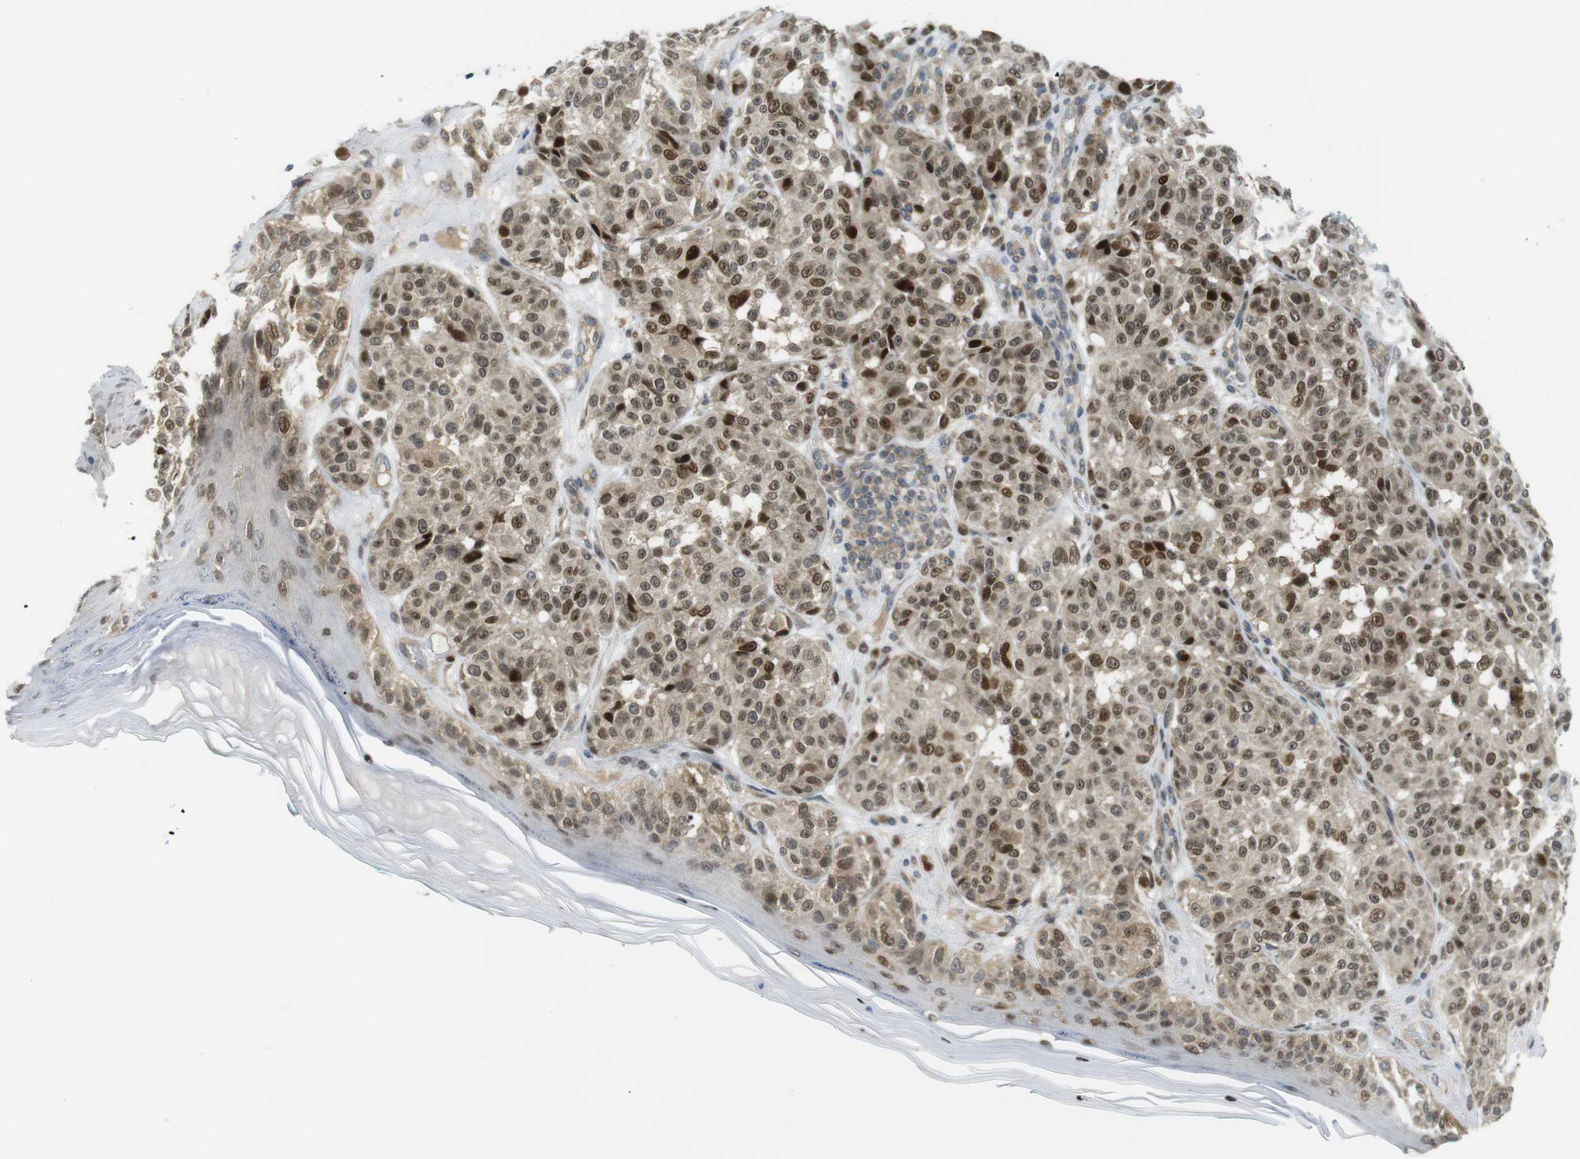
{"staining": {"intensity": "moderate", "quantity": ">75%", "location": "cytoplasmic/membranous,nuclear"}, "tissue": "melanoma", "cell_type": "Tumor cells", "image_type": "cancer", "snomed": [{"axis": "morphology", "description": "Malignant melanoma, NOS"}, {"axis": "topography", "description": "Skin"}], "caption": "Immunohistochemical staining of melanoma demonstrates moderate cytoplasmic/membranous and nuclear protein expression in approximately >75% of tumor cells.", "gene": "RCC1", "patient": {"sex": "female", "age": 46}}